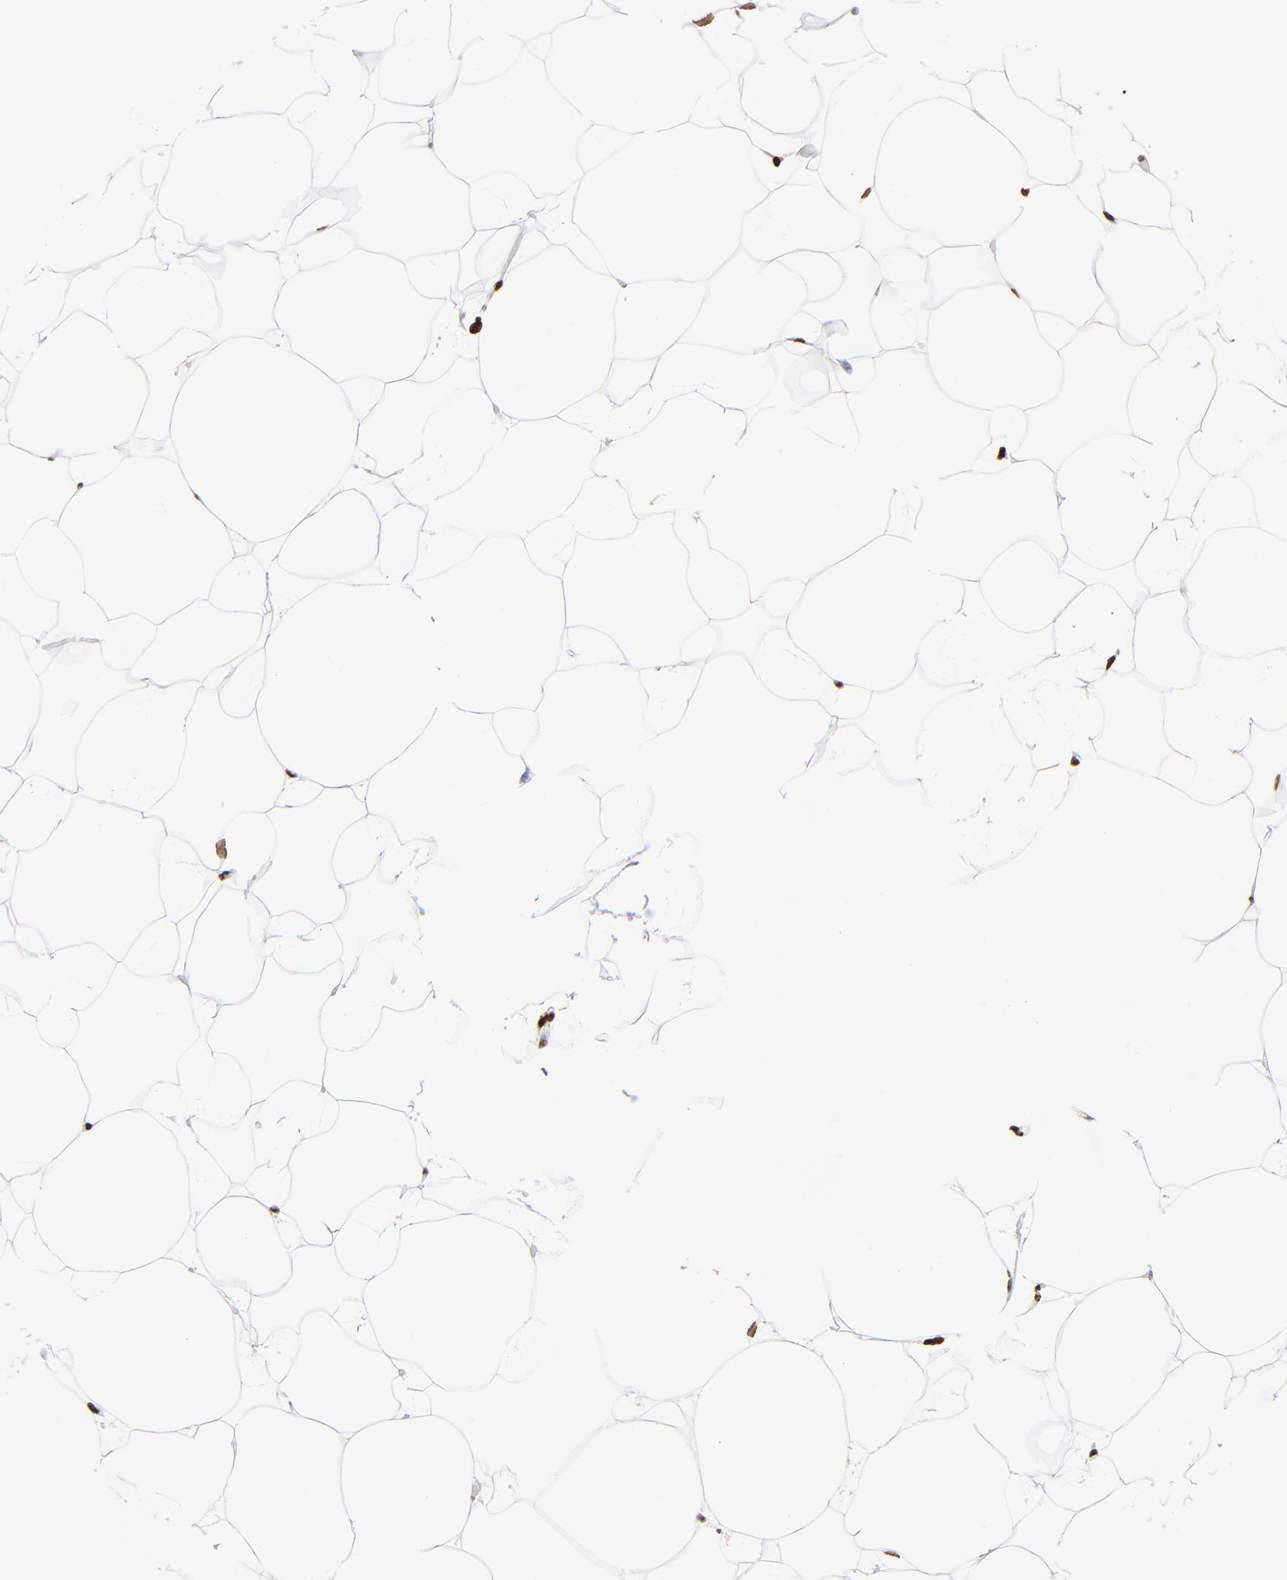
{"staining": {"intensity": "strong", "quantity": ">75%", "location": "nuclear"}, "tissue": "adipose tissue", "cell_type": "Adipocytes", "image_type": "normal", "snomed": [{"axis": "morphology", "description": "Normal tissue, NOS"}, {"axis": "morphology", "description": "Duct carcinoma"}, {"axis": "topography", "description": "Breast"}, {"axis": "topography", "description": "Adipose tissue"}], "caption": "Protein positivity by immunohistochemistry (IHC) shows strong nuclear staining in approximately >75% of adipocytes in normal adipose tissue. The staining is performed using DAB (3,3'-diaminobenzidine) brown chromogen to label protein expression. The nuclei are counter-stained blue using hematoxylin.", "gene": "FBH1", "patient": {"sex": "female", "age": 37}}